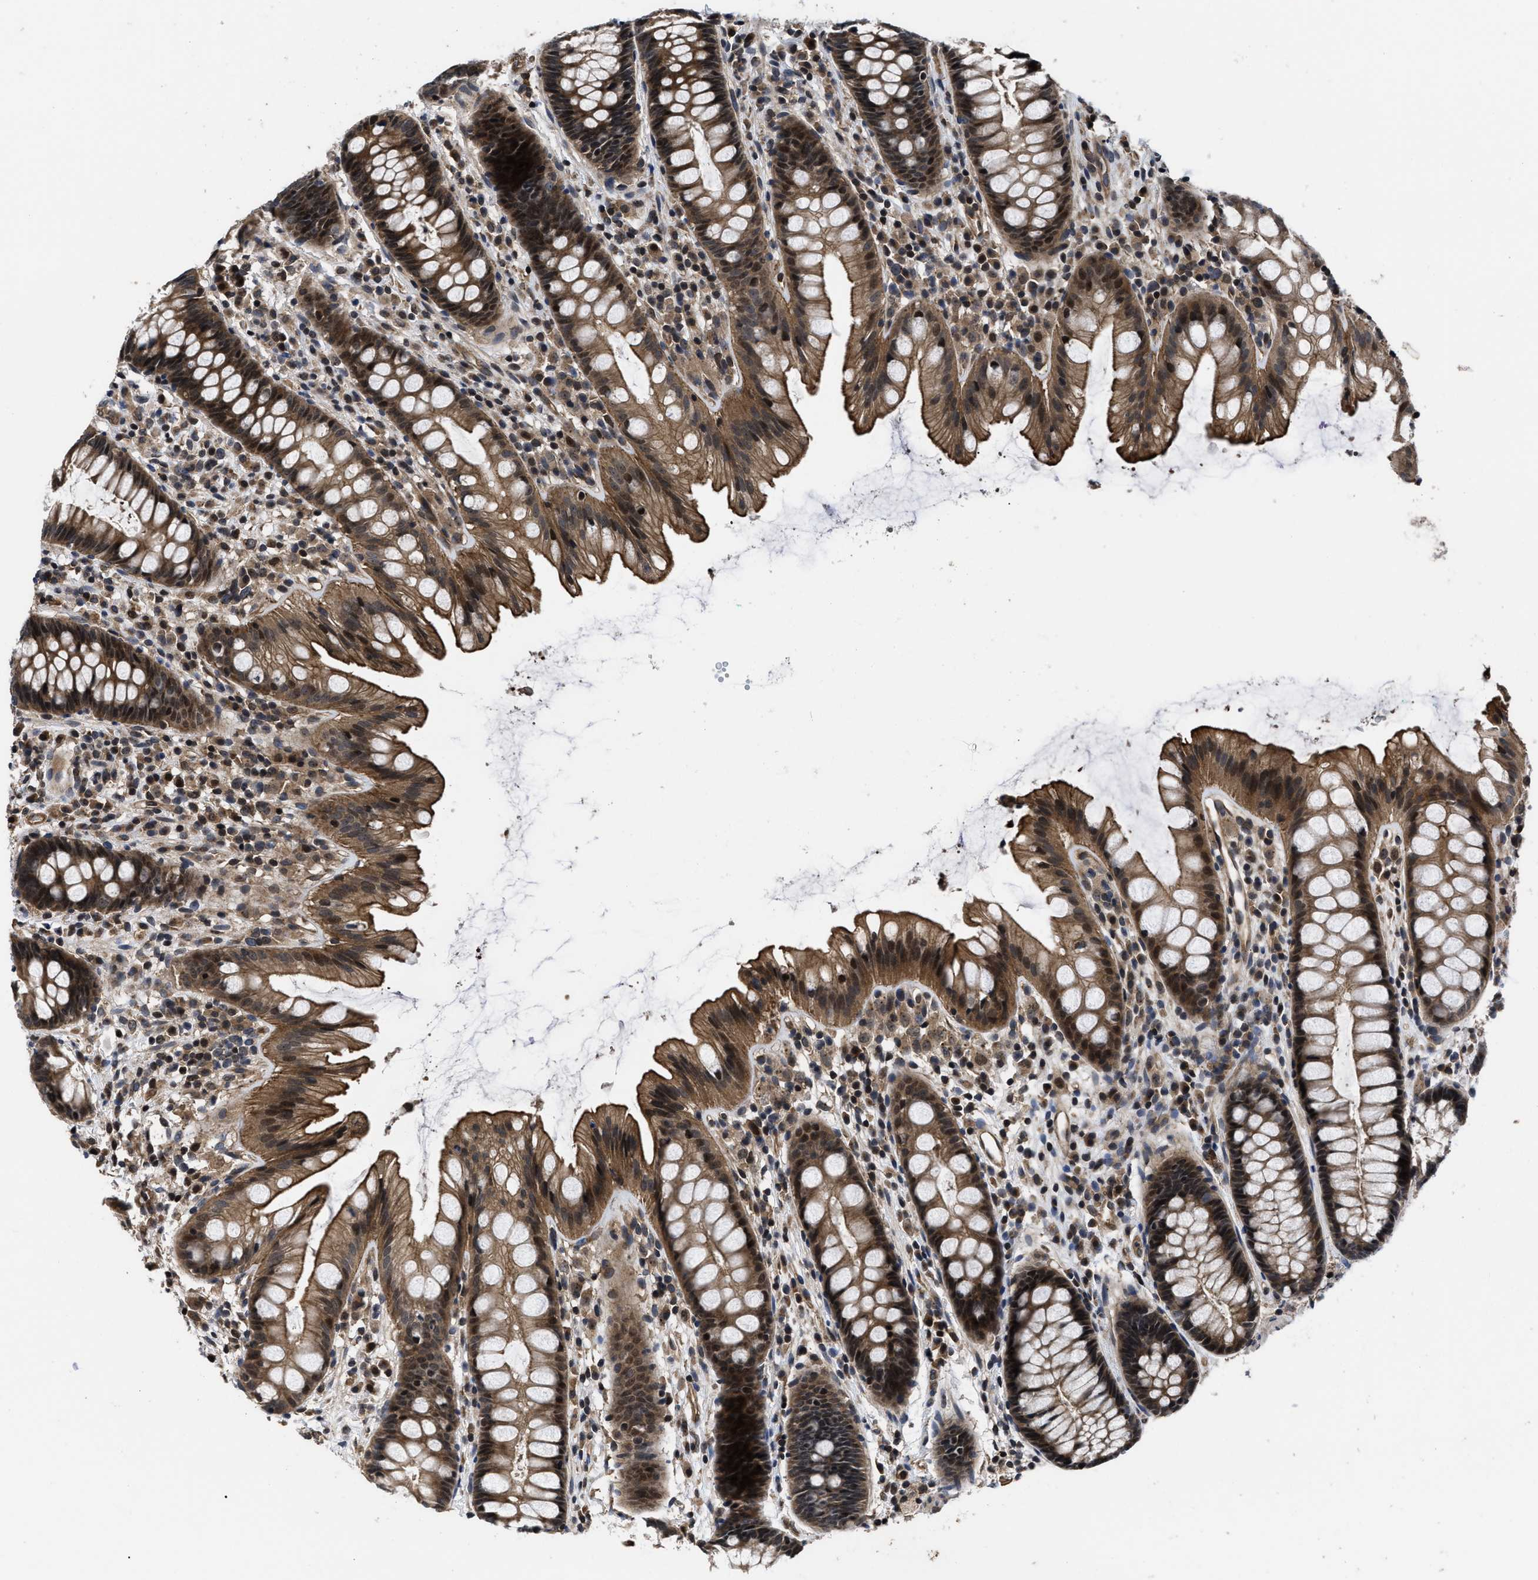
{"staining": {"intensity": "moderate", "quantity": ">75%", "location": "cytoplasmic/membranous,nuclear"}, "tissue": "rectum", "cell_type": "Glandular cells", "image_type": "normal", "snomed": [{"axis": "morphology", "description": "Normal tissue, NOS"}, {"axis": "topography", "description": "Rectum"}], "caption": "An IHC image of unremarkable tissue is shown. Protein staining in brown highlights moderate cytoplasmic/membranous,nuclear positivity in rectum within glandular cells.", "gene": "DNAJC14", "patient": {"sex": "female", "age": 65}}